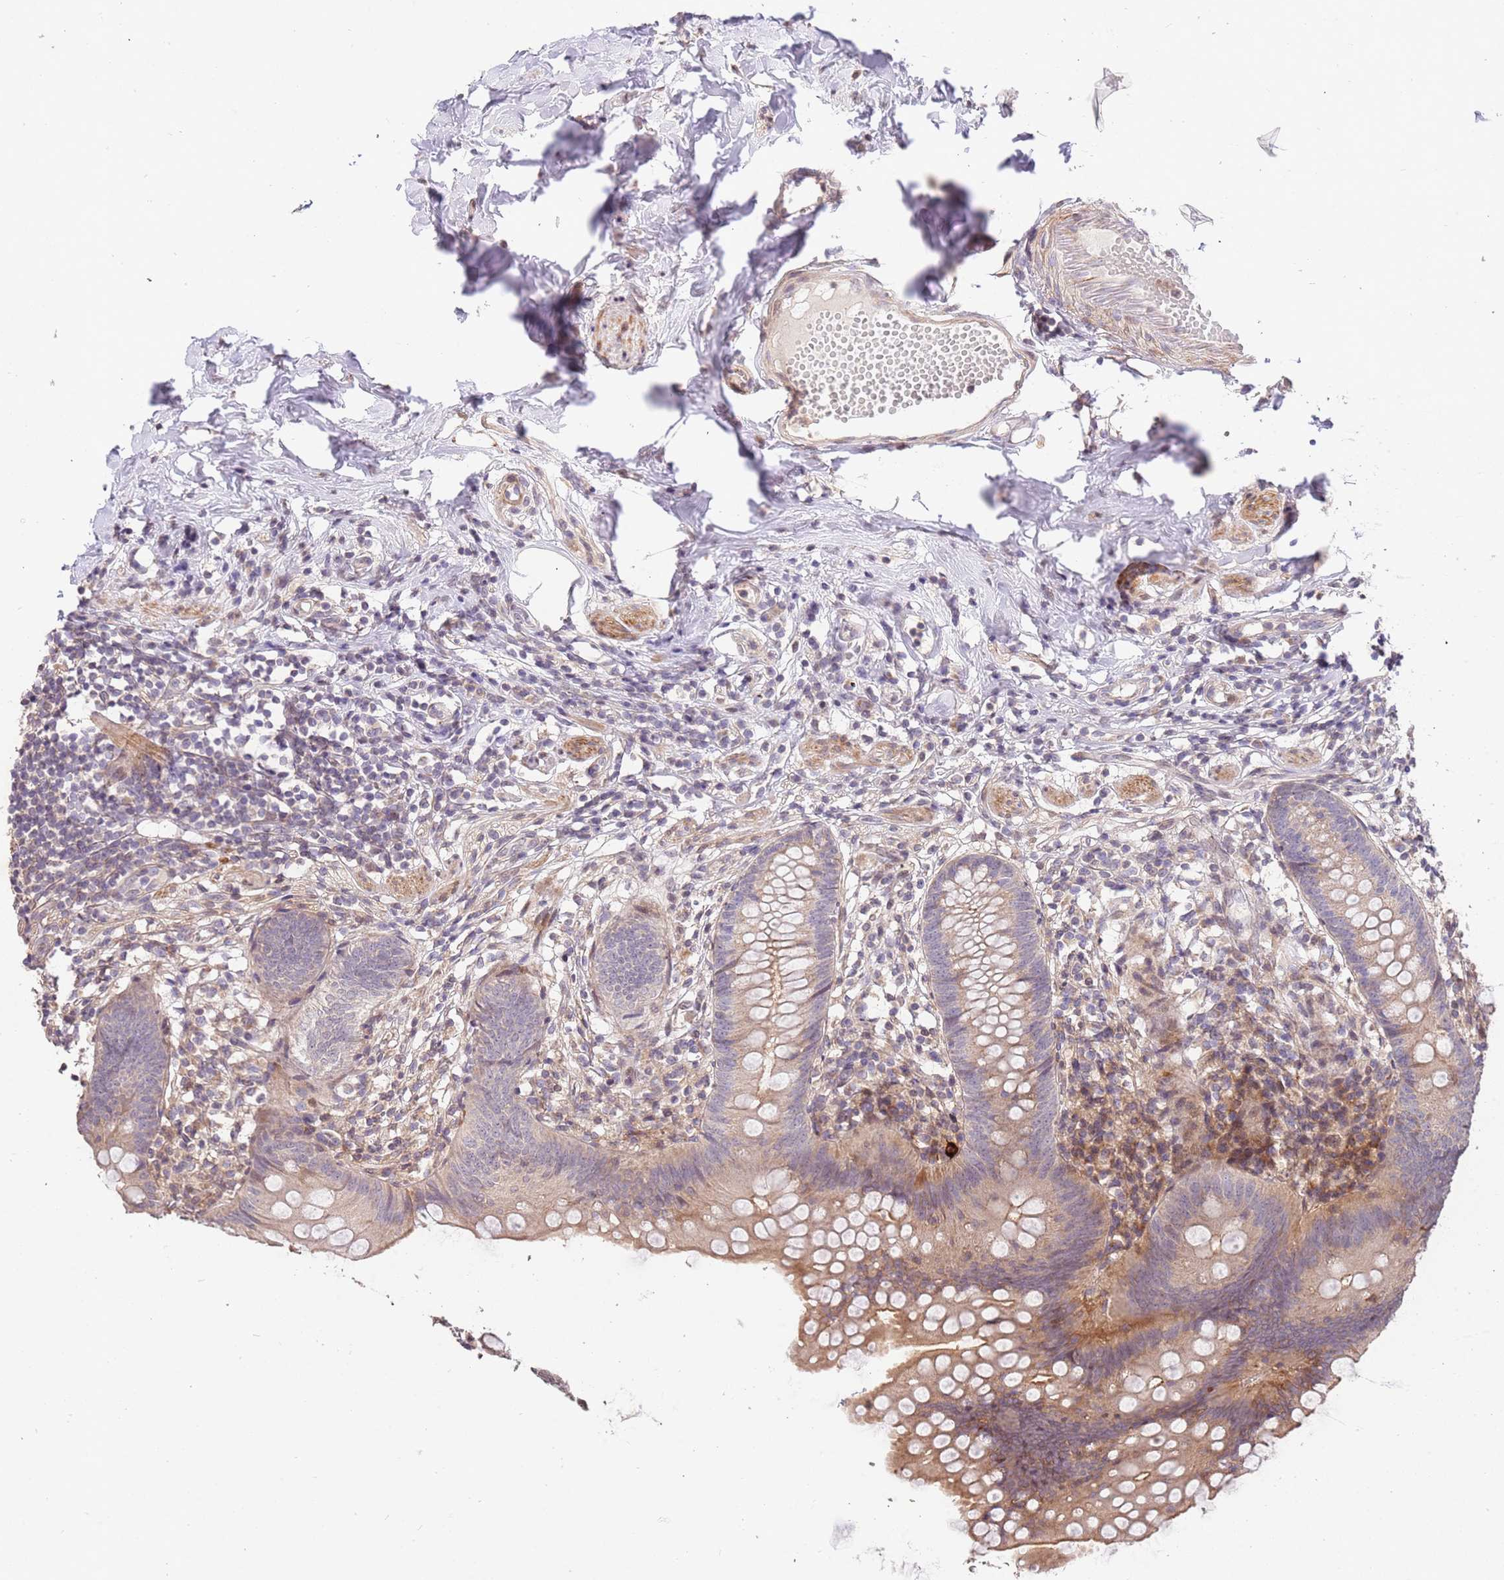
{"staining": {"intensity": "weak", "quantity": "25%-75%", "location": "cytoplasmic/membranous"}, "tissue": "appendix", "cell_type": "Glandular cells", "image_type": "normal", "snomed": [{"axis": "morphology", "description": "Normal tissue, NOS"}, {"axis": "topography", "description": "Appendix"}], "caption": "An immunohistochemistry micrograph of unremarkable tissue is shown. Protein staining in brown highlights weak cytoplasmic/membranous positivity in appendix within glandular cells. (Stains: DAB in brown, nuclei in blue, Microscopy: brightfield microscopy at high magnification).", "gene": "SLC16A4", "patient": {"sex": "female", "age": 62}}